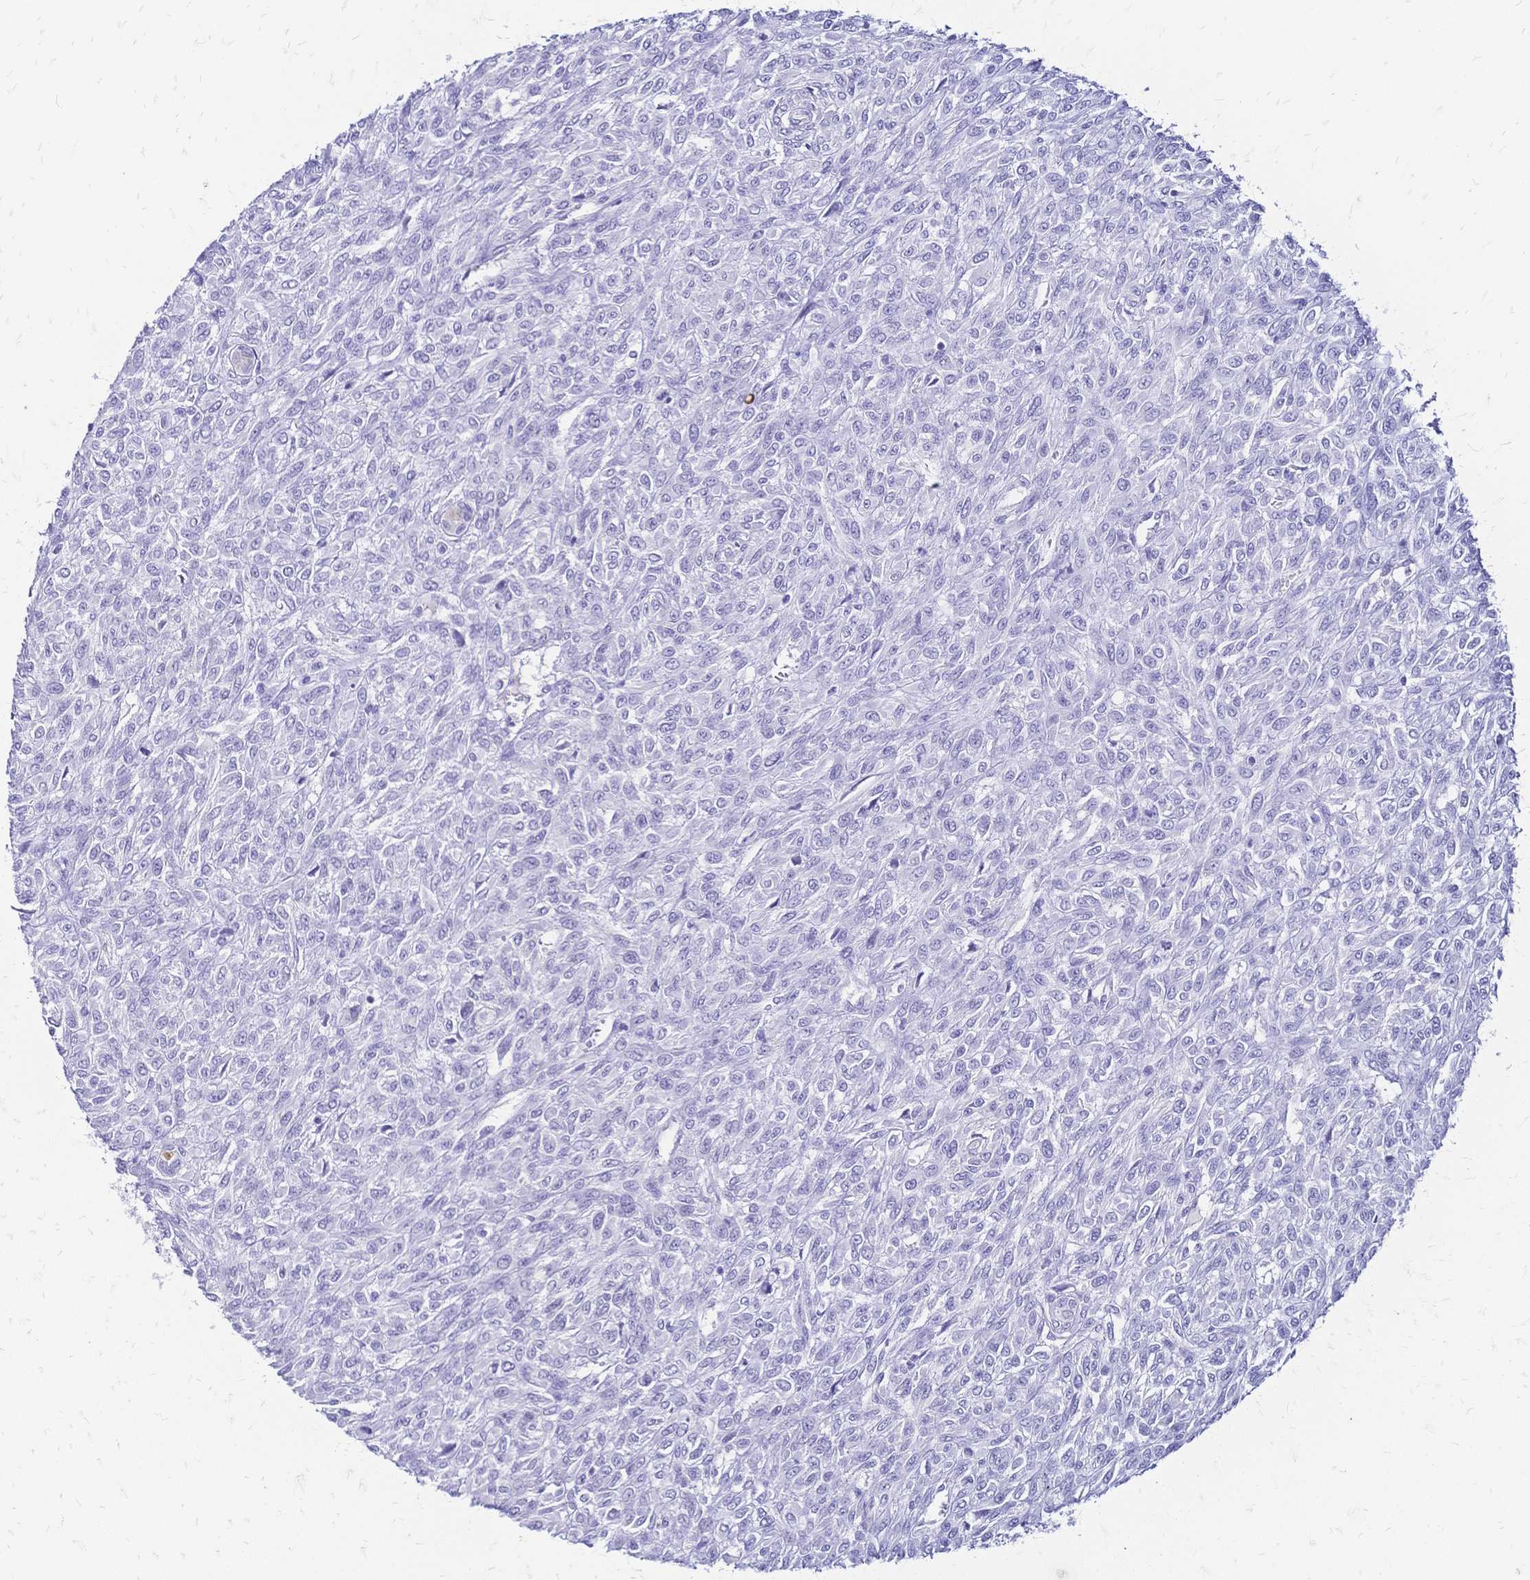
{"staining": {"intensity": "negative", "quantity": "none", "location": "none"}, "tissue": "renal cancer", "cell_type": "Tumor cells", "image_type": "cancer", "snomed": [{"axis": "morphology", "description": "Adenocarcinoma, NOS"}, {"axis": "topography", "description": "Kidney"}], "caption": "Immunohistochemical staining of adenocarcinoma (renal) demonstrates no significant expression in tumor cells.", "gene": "FA2H", "patient": {"sex": "male", "age": 58}}